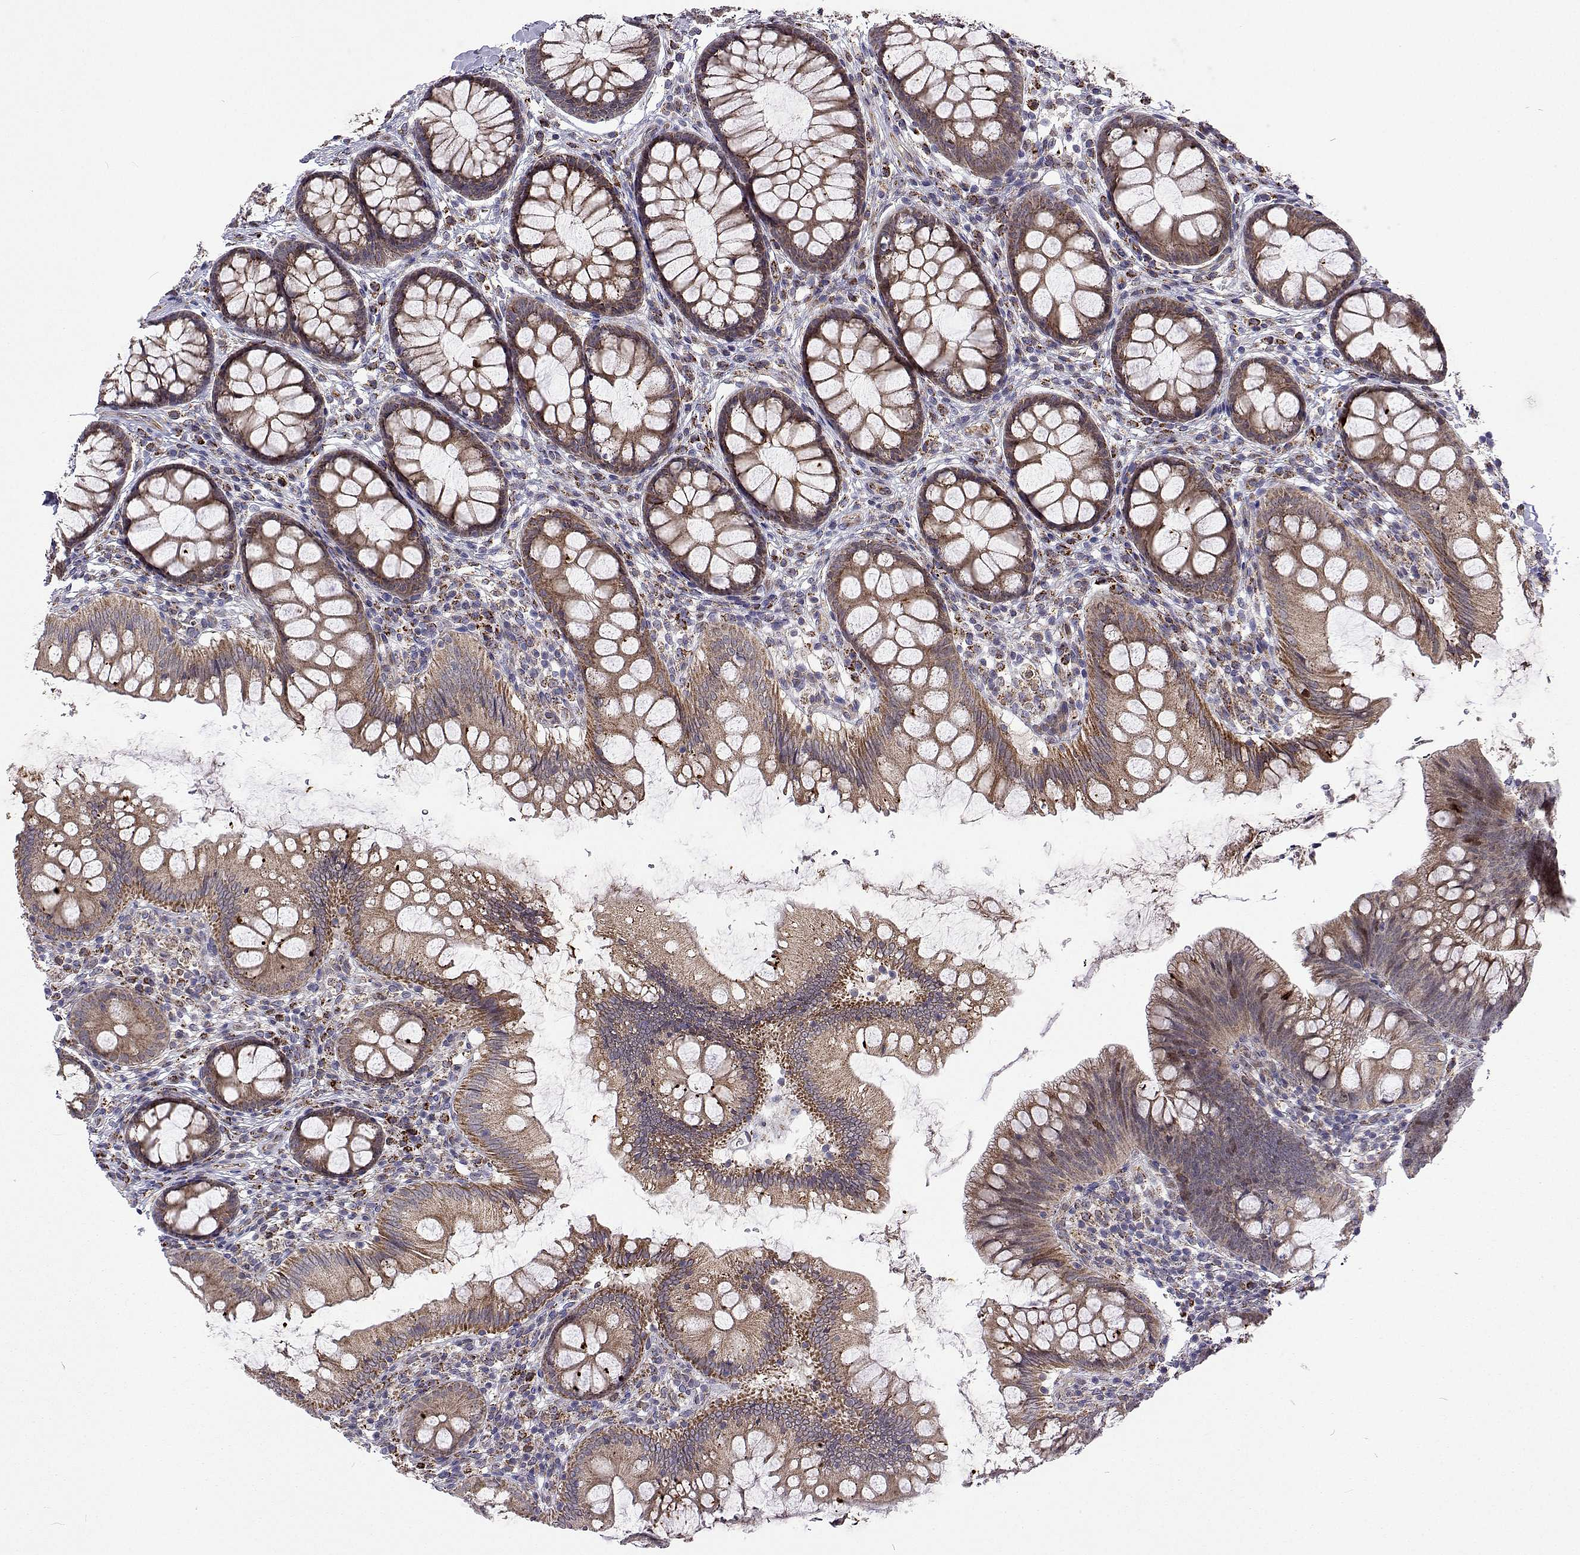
{"staining": {"intensity": "moderate", "quantity": ">75%", "location": "cytoplasmic/membranous"}, "tissue": "colon", "cell_type": "Endothelial cells", "image_type": "normal", "snomed": [{"axis": "morphology", "description": "Normal tissue, NOS"}, {"axis": "morphology", "description": "Adenoma, NOS"}, {"axis": "topography", "description": "Soft tissue"}, {"axis": "topography", "description": "Colon"}], "caption": "Endothelial cells exhibit moderate cytoplasmic/membranous expression in approximately >75% of cells in benign colon. (brown staining indicates protein expression, while blue staining denotes nuclei).", "gene": "DHTKD1", "patient": {"sex": "male", "age": 47}}